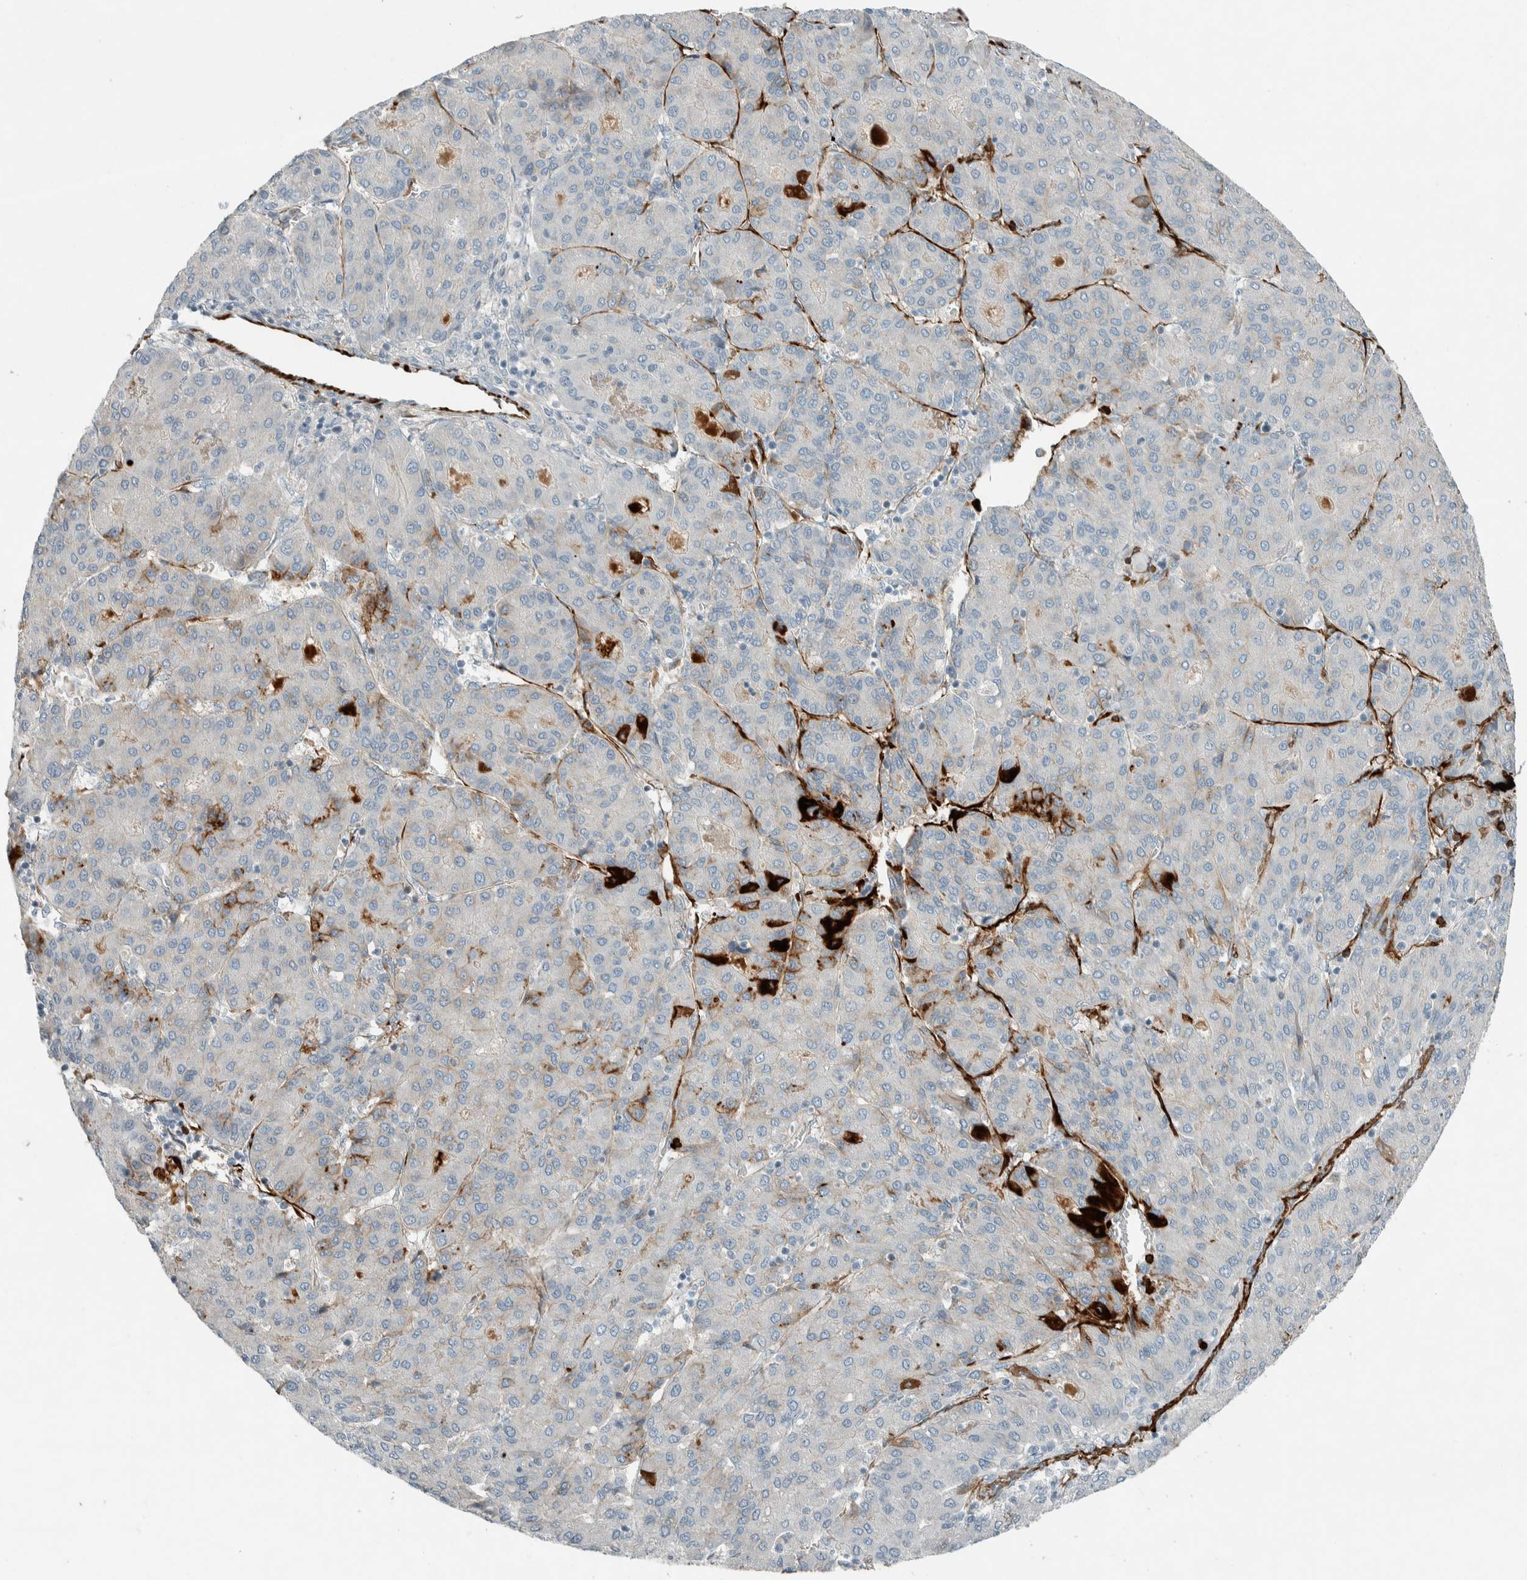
{"staining": {"intensity": "negative", "quantity": "none", "location": "none"}, "tissue": "liver cancer", "cell_type": "Tumor cells", "image_type": "cancer", "snomed": [{"axis": "morphology", "description": "Carcinoma, Hepatocellular, NOS"}, {"axis": "topography", "description": "Liver"}], "caption": "An image of liver cancer stained for a protein demonstrates no brown staining in tumor cells.", "gene": "CERCAM", "patient": {"sex": "male", "age": 65}}